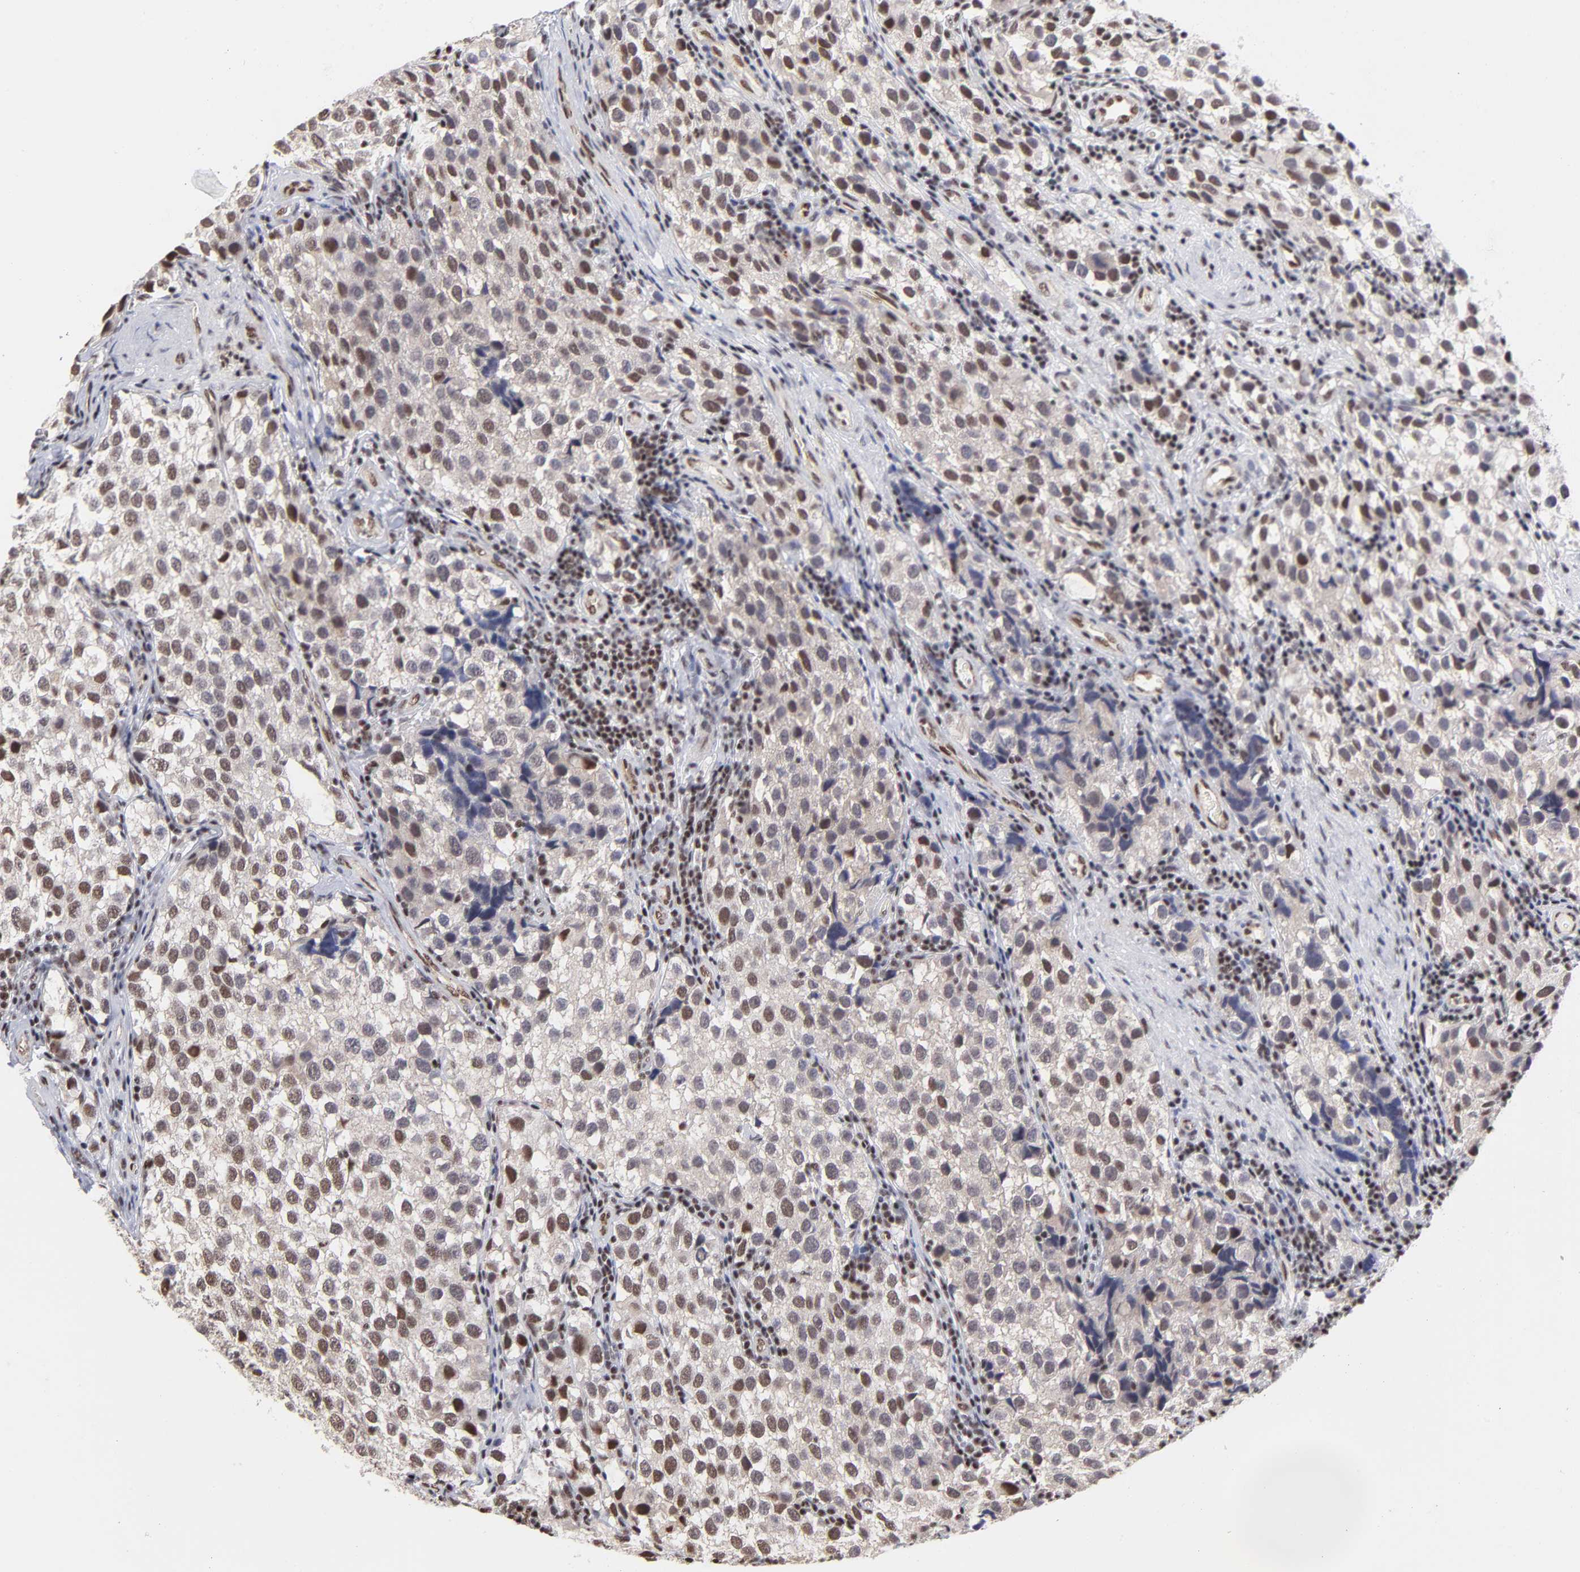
{"staining": {"intensity": "moderate", "quantity": "25%-75%", "location": "nuclear"}, "tissue": "testis cancer", "cell_type": "Tumor cells", "image_type": "cancer", "snomed": [{"axis": "morphology", "description": "Seminoma, NOS"}, {"axis": "topography", "description": "Testis"}], "caption": "DAB (3,3'-diaminobenzidine) immunohistochemical staining of testis cancer (seminoma) demonstrates moderate nuclear protein staining in approximately 25%-75% of tumor cells. The staining was performed using DAB to visualize the protein expression in brown, while the nuclei were stained in blue with hematoxylin (Magnification: 20x).", "gene": "GABPA", "patient": {"sex": "male", "age": 39}}